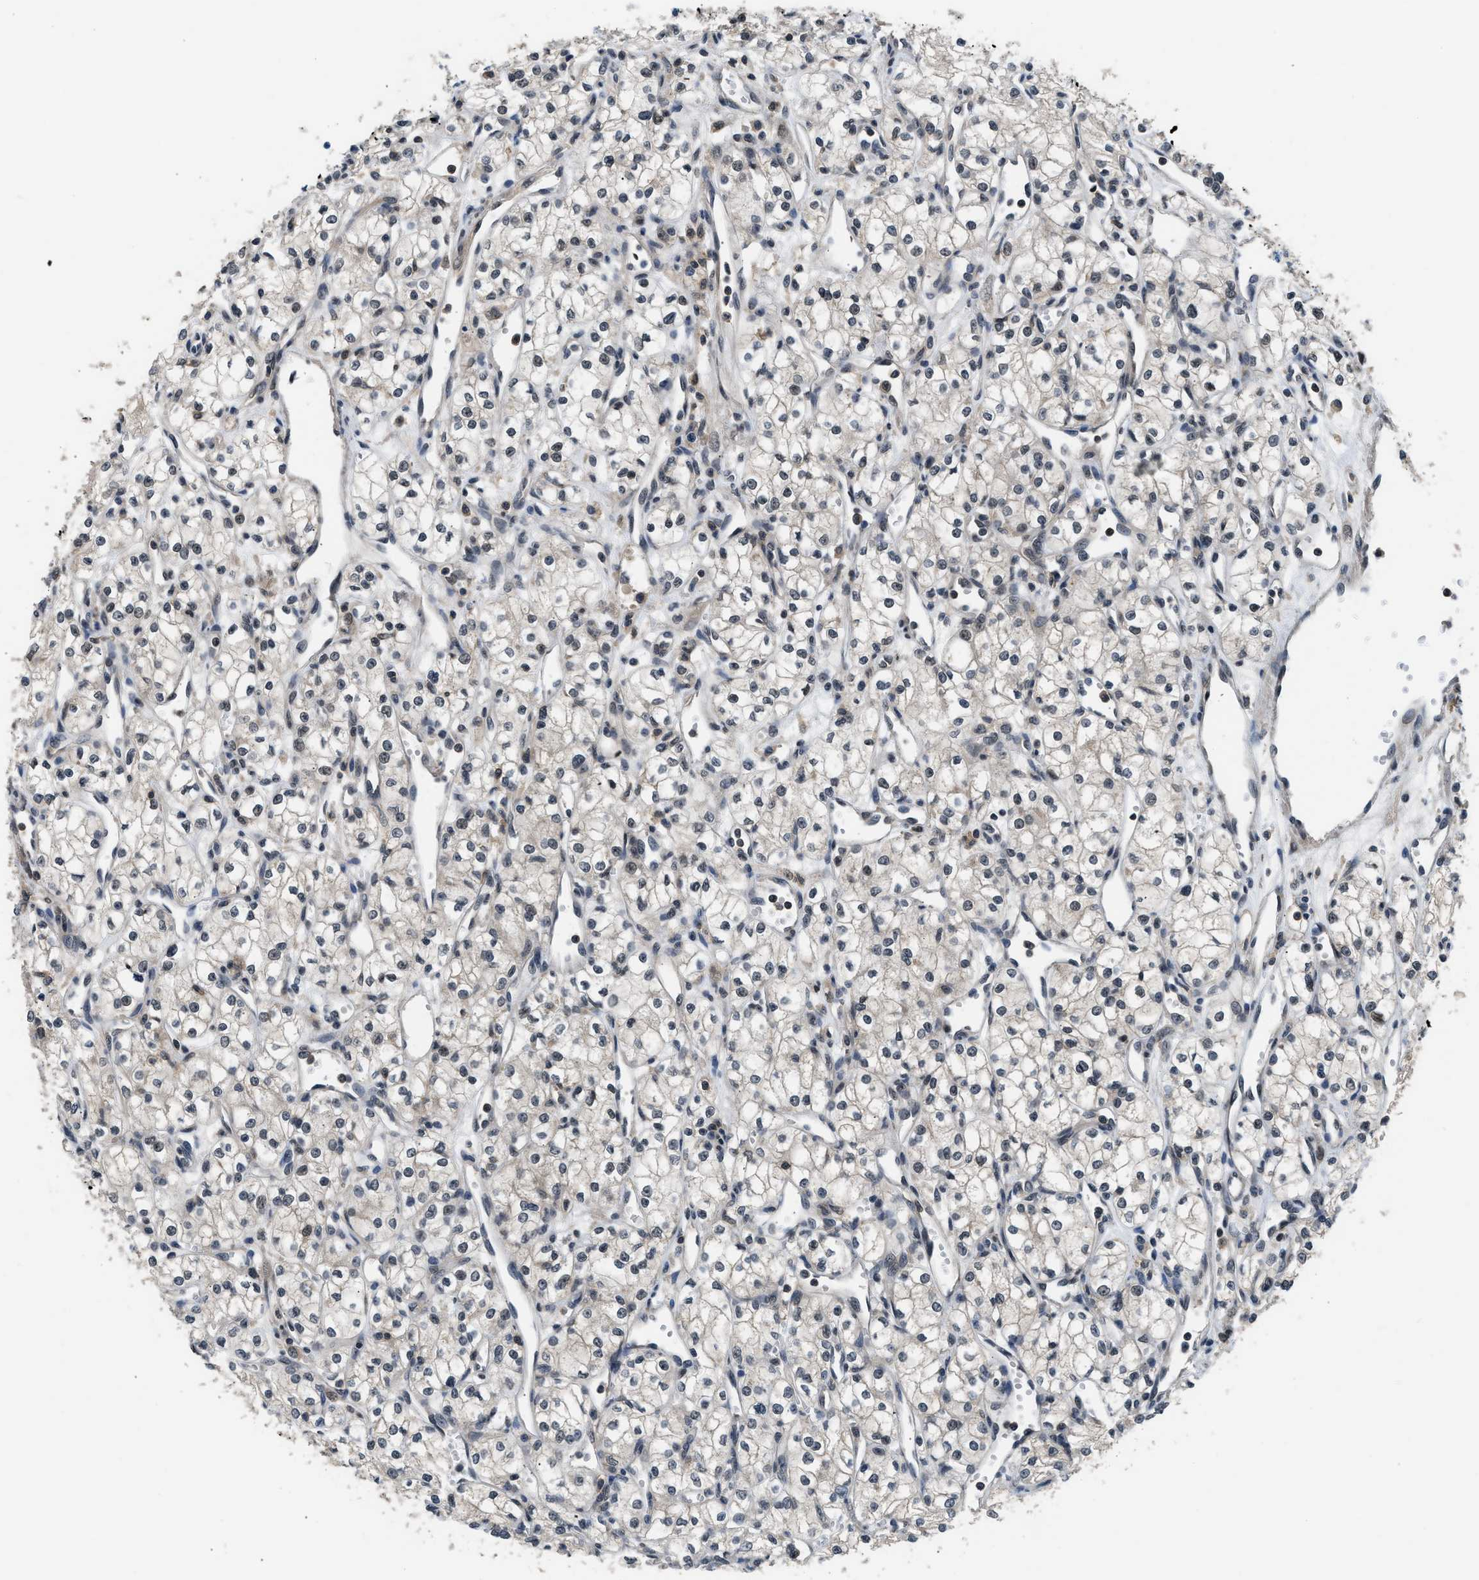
{"staining": {"intensity": "moderate", "quantity": "<25%", "location": "nuclear"}, "tissue": "renal cancer", "cell_type": "Tumor cells", "image_type": "cancer", "snomed": [{"axis": "morphology", "description": "Adenocarcinoma, NOS"}, {"axis": "topography", "description": "Kidney"}], "caption": "The photomicrograph shows staining of adenocarcinoma (renal), revealing moderate nuclear protein expression (brown color) within tumor cells. (brown staining indicates protein expression, while blue staining denotes nuclei).", "gene": "MTMR1", "patient": {"sex": "male", "age": 59}}